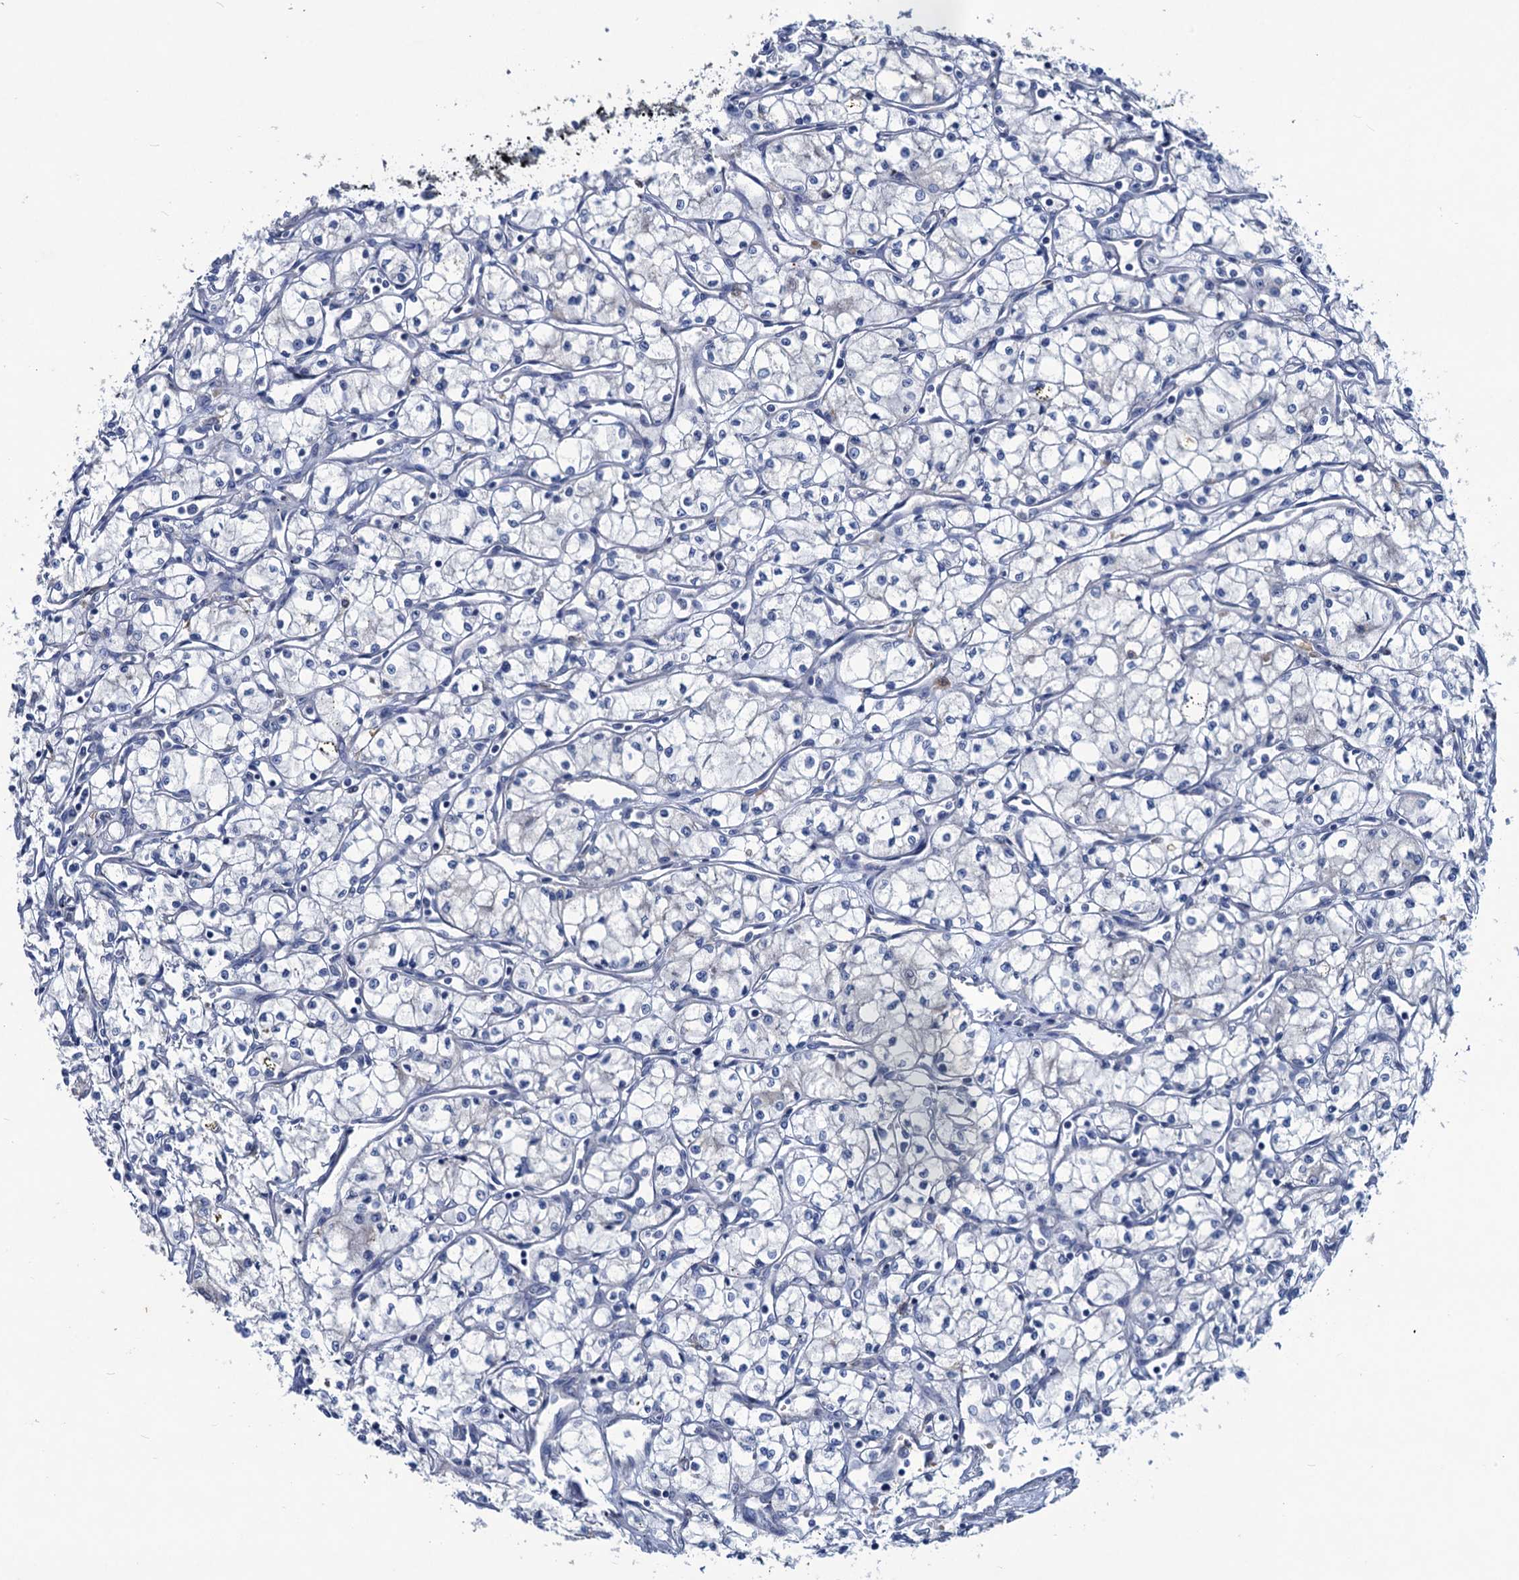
{"staining": {"intensity": "negative", "quantity": "none", "location": "none"}, "tissue": "renal cancer", "cell_type": "Tumor cells", "image_type": "cancer", "snomed": [{"axis": "morphology", "description": "Adenocarcinoma, NOS"}, {"axis": "topography", "description": "Kidney"}], "caption": "This image is of renal cancer (adenocarcinoma) stained with immunohistochemistry (IHC) to label a protein in brown with the nuclei are counter-stained blue. There is no expression in tumor cells.", "gene": "RTKN2", "patient": {"sex": "male", "age": 59}}